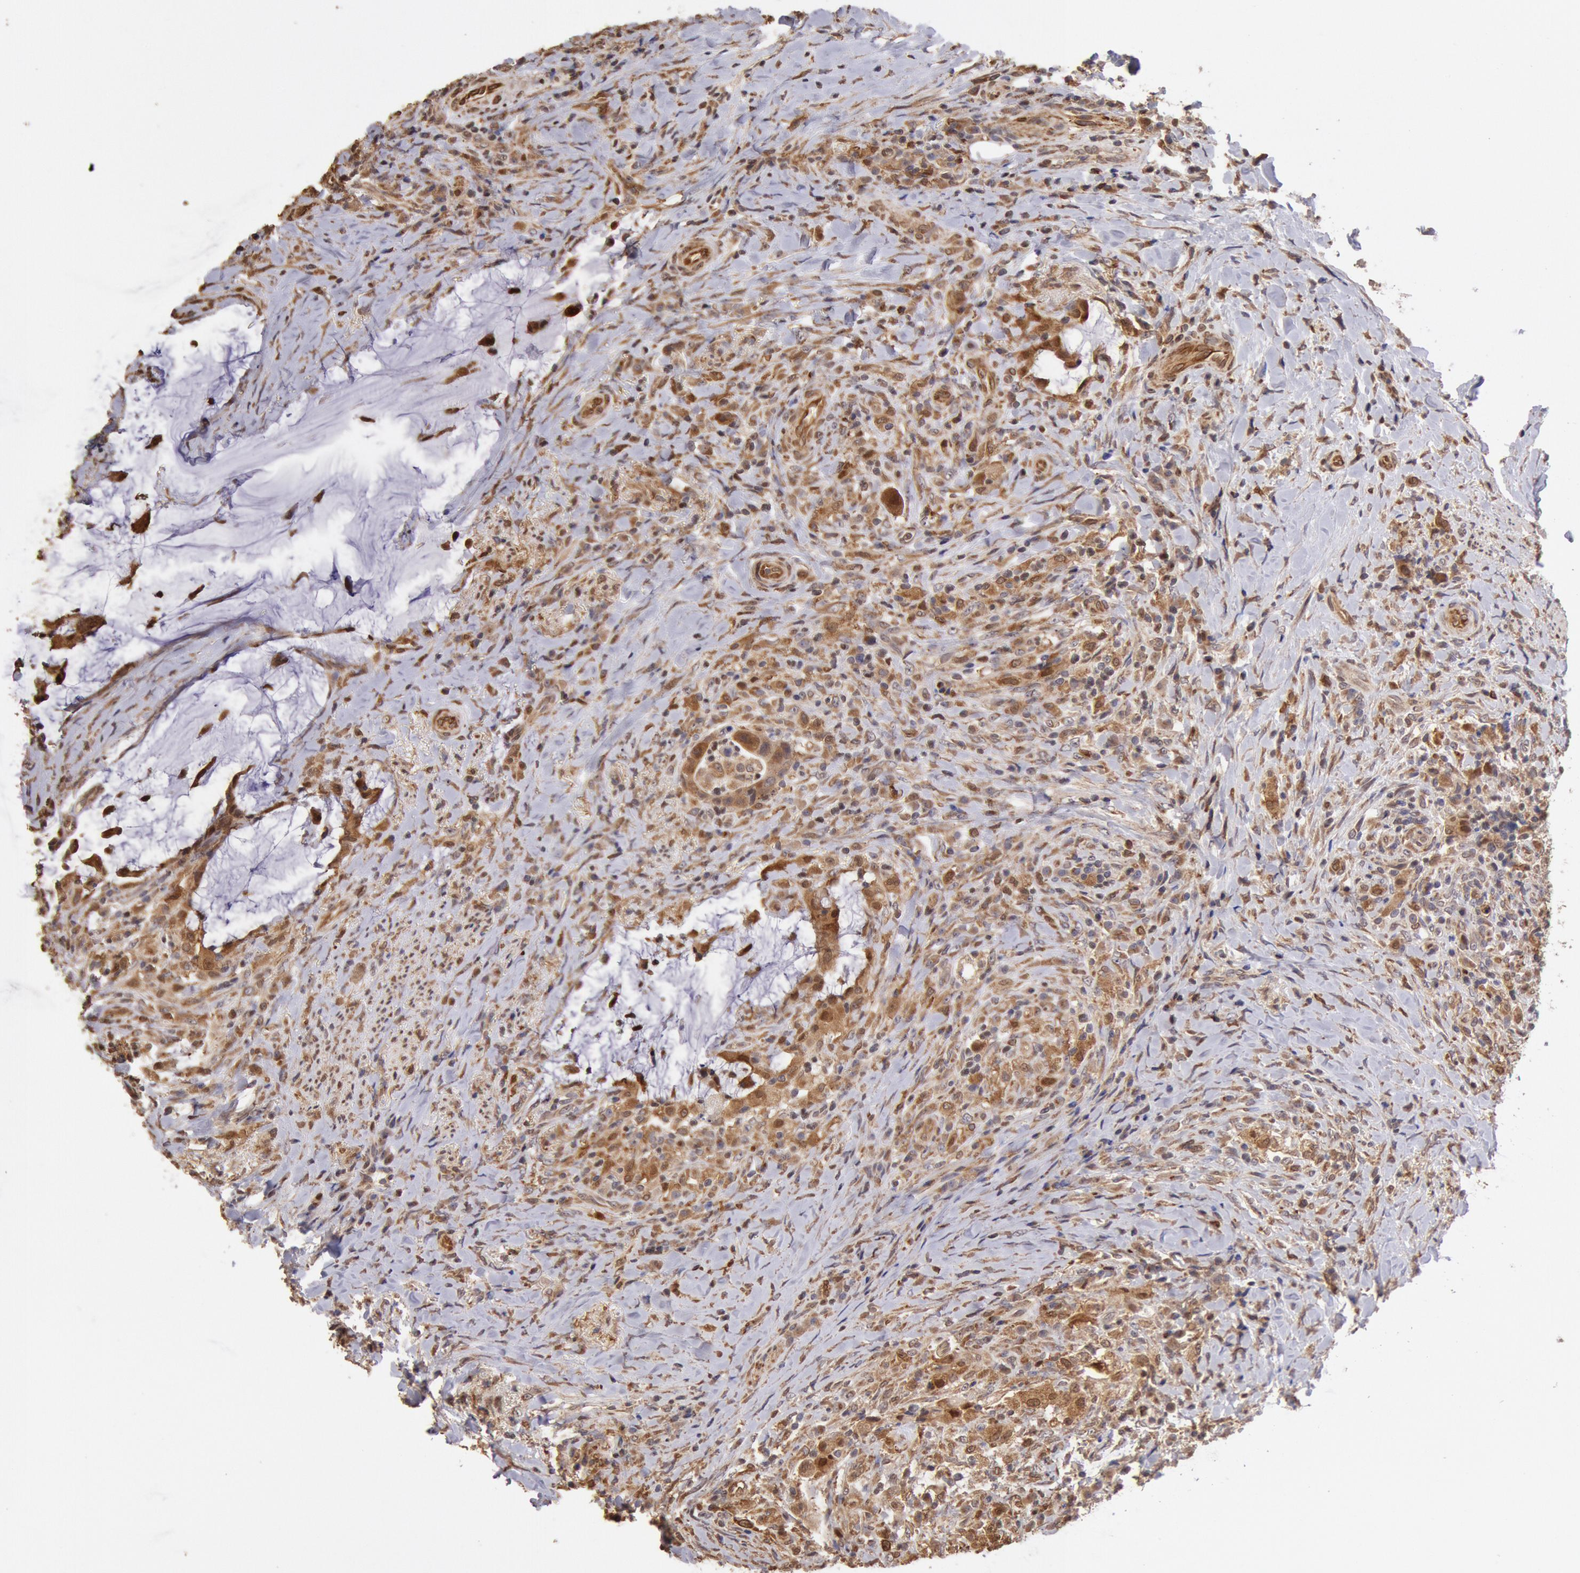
{"staining": {"intensity": "strong", "quantity": ">75%", "location": "cytoplasmic/membranous,nuclear"}, "tissue": "colorectal cancer", "cell_type": "Tumor cells", "image_type": "cancer", "snomed": [{"axis": "morphology", "description": "Adenocarcinoma, NOS"}, {"axis": "topography", "description": "Rectum"}], "caption": "Brown immunohistochemical staining in colorectal cancer shows strong cytoplasmic/membranous and nuclear staining in approximately >75% of tumor cells. The protein of interest is stained brown, and the nuclei are stained in blue (DAB IHC with brightfield microscopy, high magnification).", "gene": "COMT", "patient": {"sex": "female", "age": 71}}